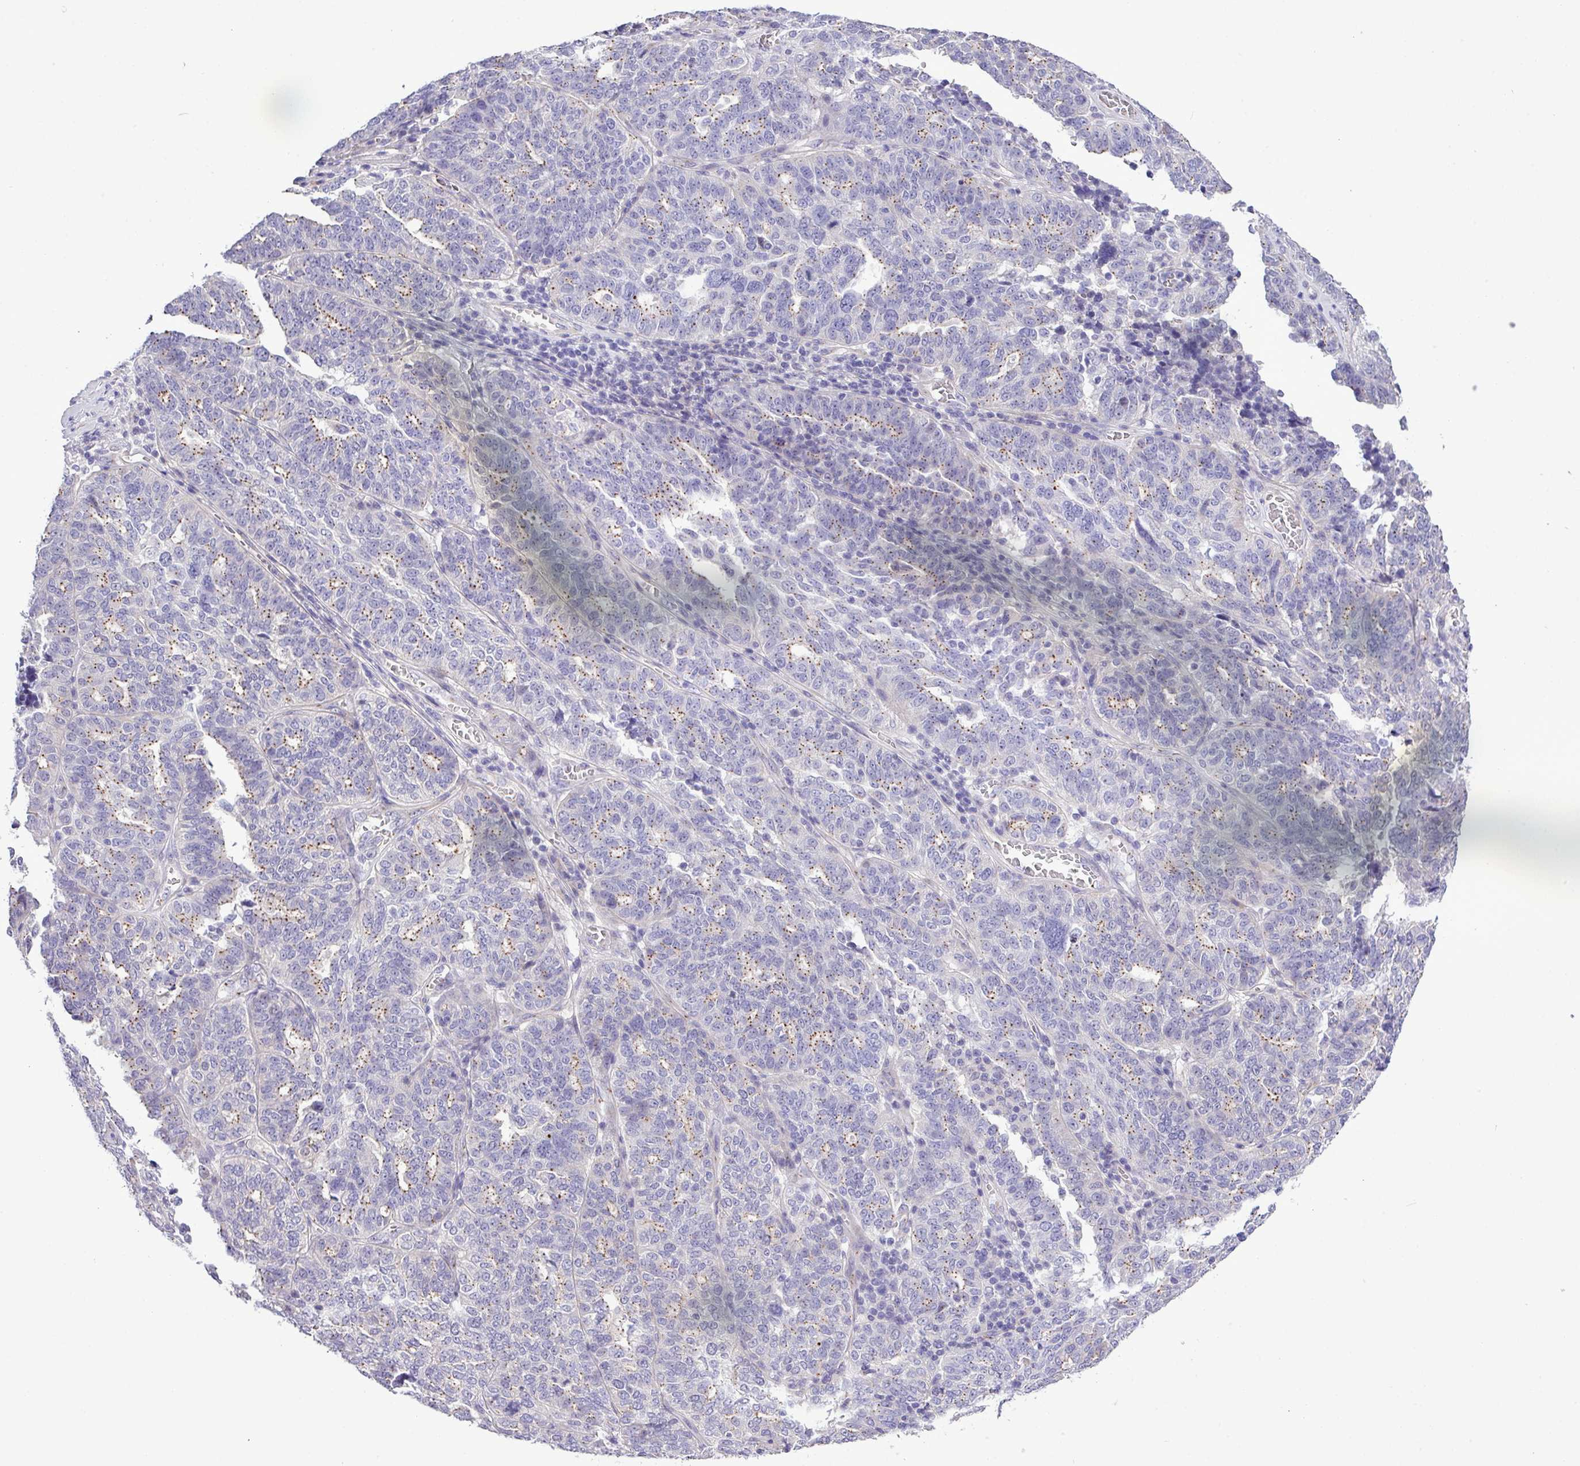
{"staining": {"intensity": "weak", "quantity": "25%-75%", "location": "cytoplasmic/membranous"}, "tissue": "ovarian cancer", "cell_type": "Tumor cells", "image_type": "cancer", "snomed": [{"axis": "morphology", "description": "Cystadenocarcinoma, serous, NOS"}, {"axis": "topography", "description": "Ovary"}], "caption": "Brown immunohistochemical staining in human ovarian serous cystadenocarcinoma shows weak cytoplasmic/membranous expression in approximately 25%-75% of tumor cells.", "gene": "SPINK8", "patient": {"sex": "female", "age": 59}}